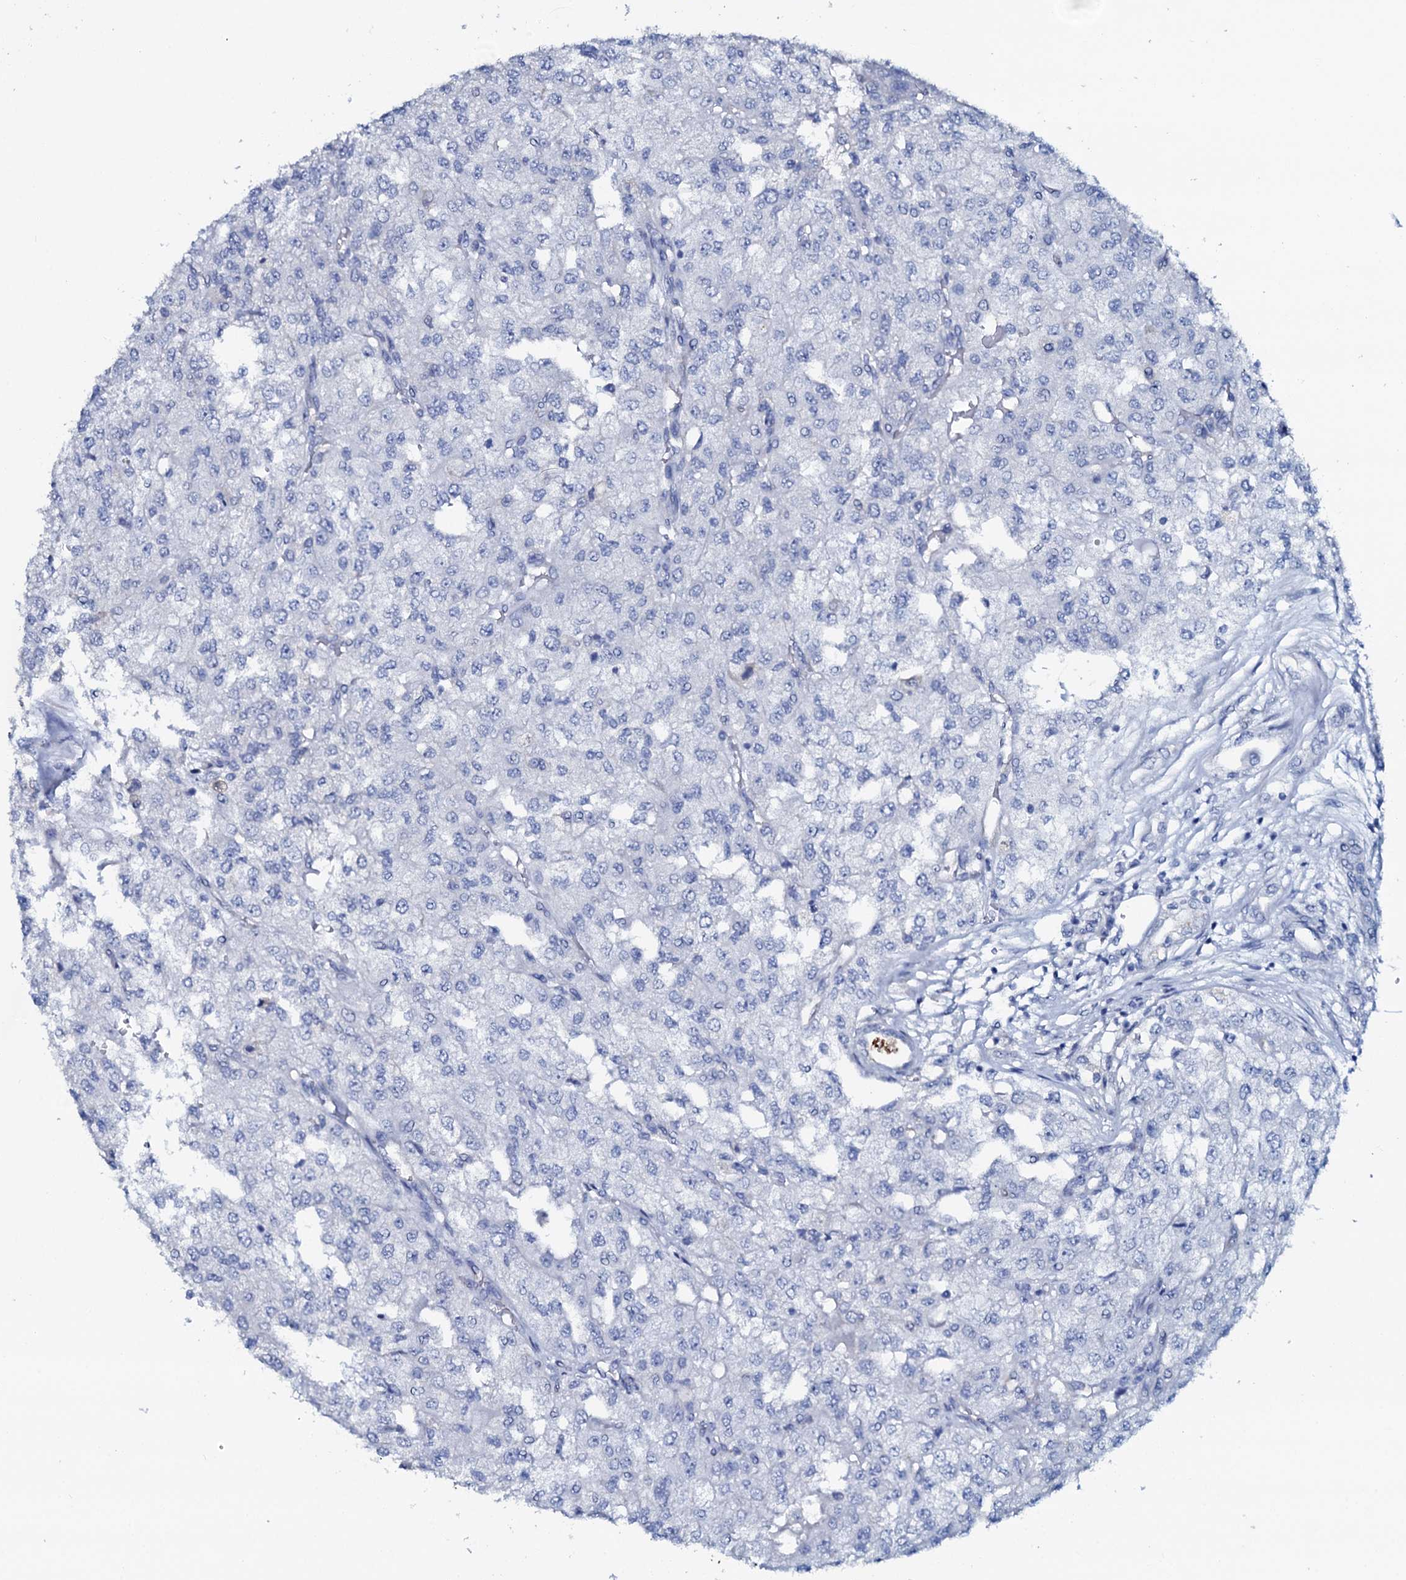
{"staining": {"intensity": "negative", "quantity": "none", "location": "none"}, "tissue": "renal cancer", "cell_type": "Tumor cells", "image_type": "cancer", "snomed": [{"axis": "morphology", "description": "Adenocarcinoma, NOS"}, {"axis": "topography", "description": "Kidney"}], "caption": "Micrograph shows no protein staining in tumor cells of renal adenocarcinoma tissue. The staining was performed using DAB (3,3'-diaminobenzidine) to visualize the protein expression in brown, while the nuclei were stained in blue with hematoxylin (Magnification: 20x).", "gene": "AMER2", "patient": {"sex": "female", "age": 54}}